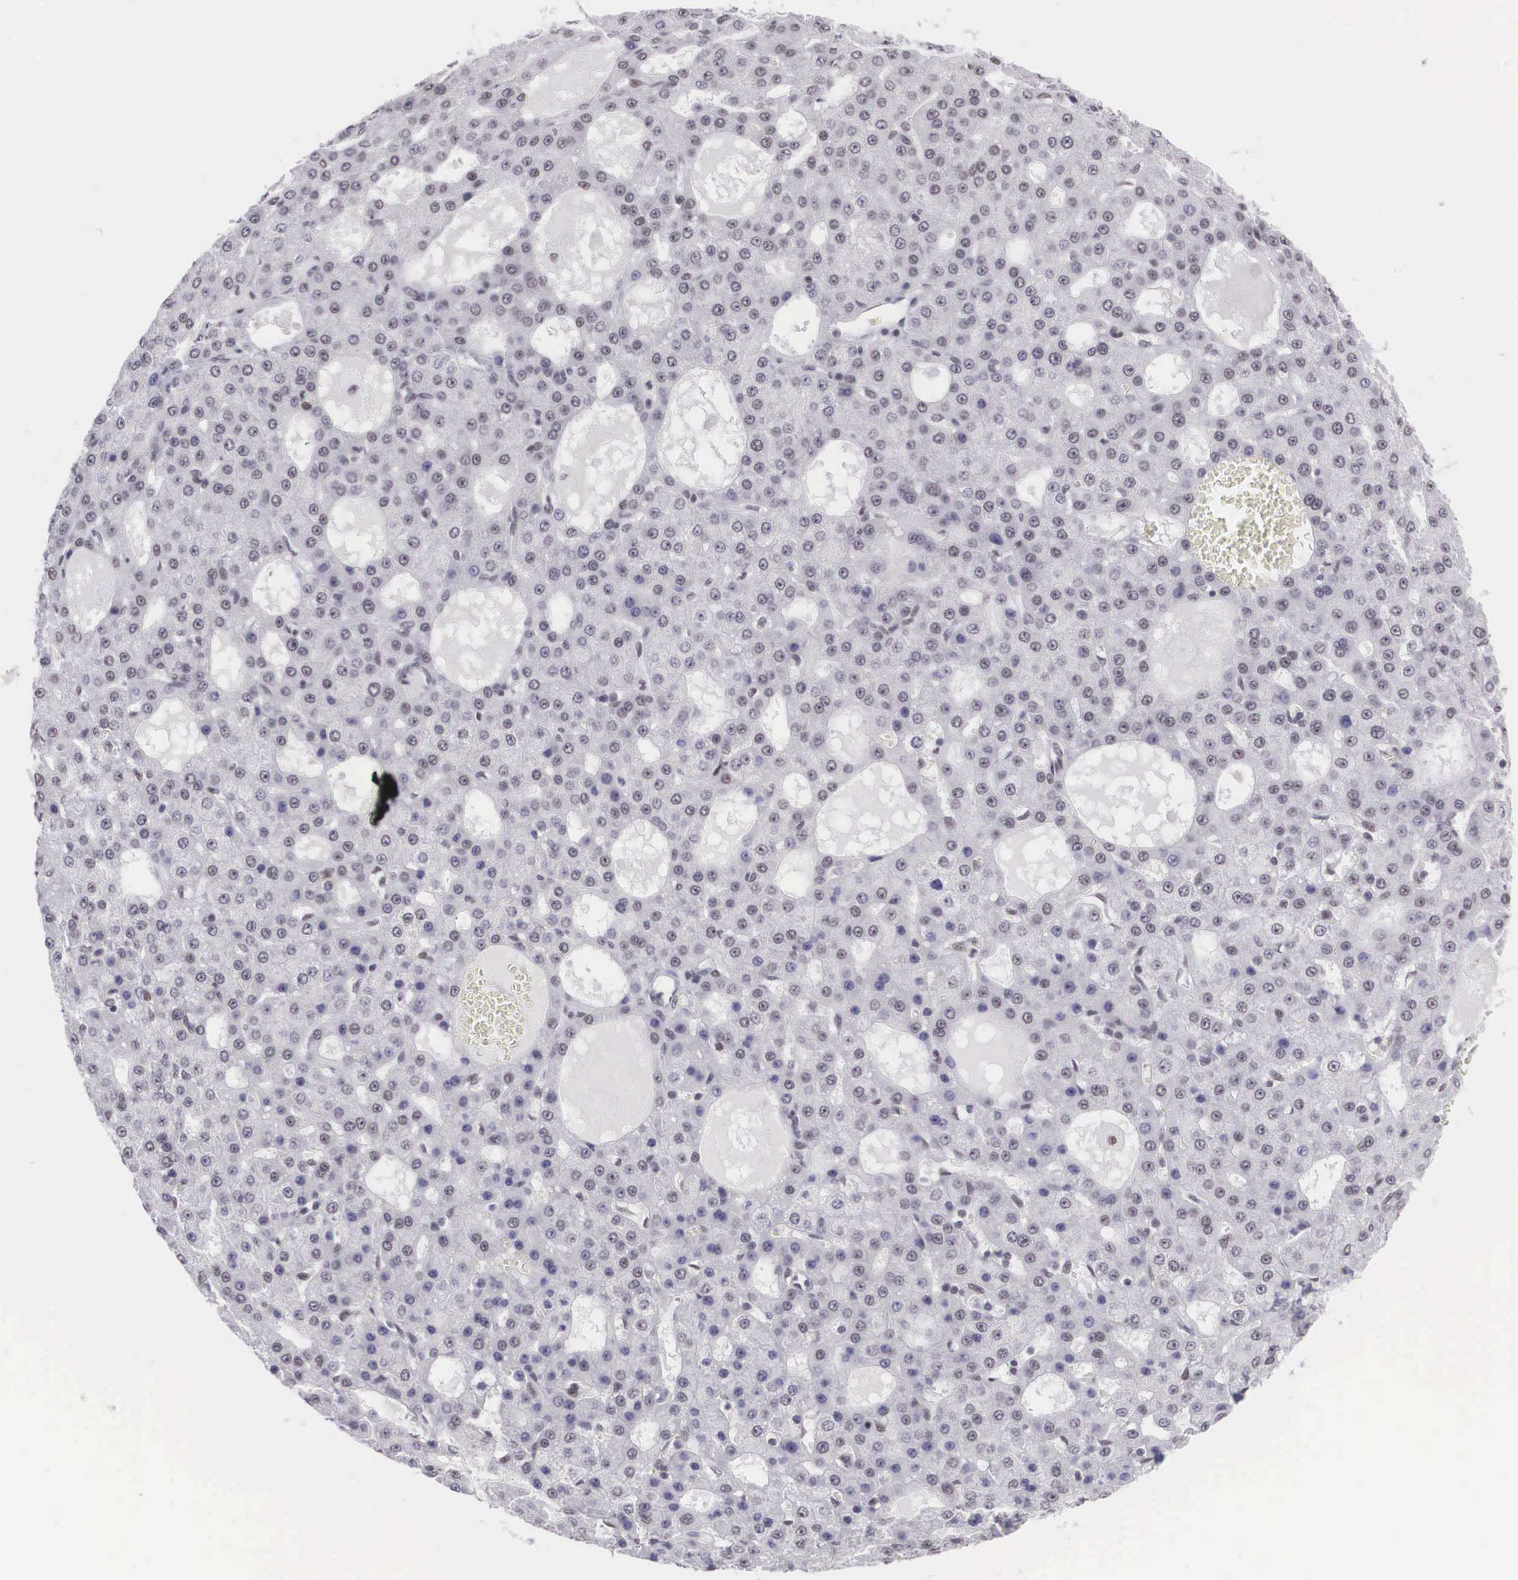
{"staining": {"intensity": "negative", "quantity": "none", "location": "none"}, "tissue": "liver cancer", "cell_type": "Tumor cells", "image_type": "cancer", "snomed": [{"axis": "morphology", "description": "Carcinoma, Hepatocellular, NOS"}, {"axis": "topography", "description": "Liver"}], "caption": "IHC of human liver cancer (hepatocellular carcinoma) exhibits no expression in tumor cells. The staining was performed using DAB (3,3'-diaminobenzidine) to visualize the protein expression in brown, while the nuclei were stained in blue with hematoxylin (Magnification: 20x).", "gene": "CSTF2", "patient": {"sex": "male", "age": 47}}